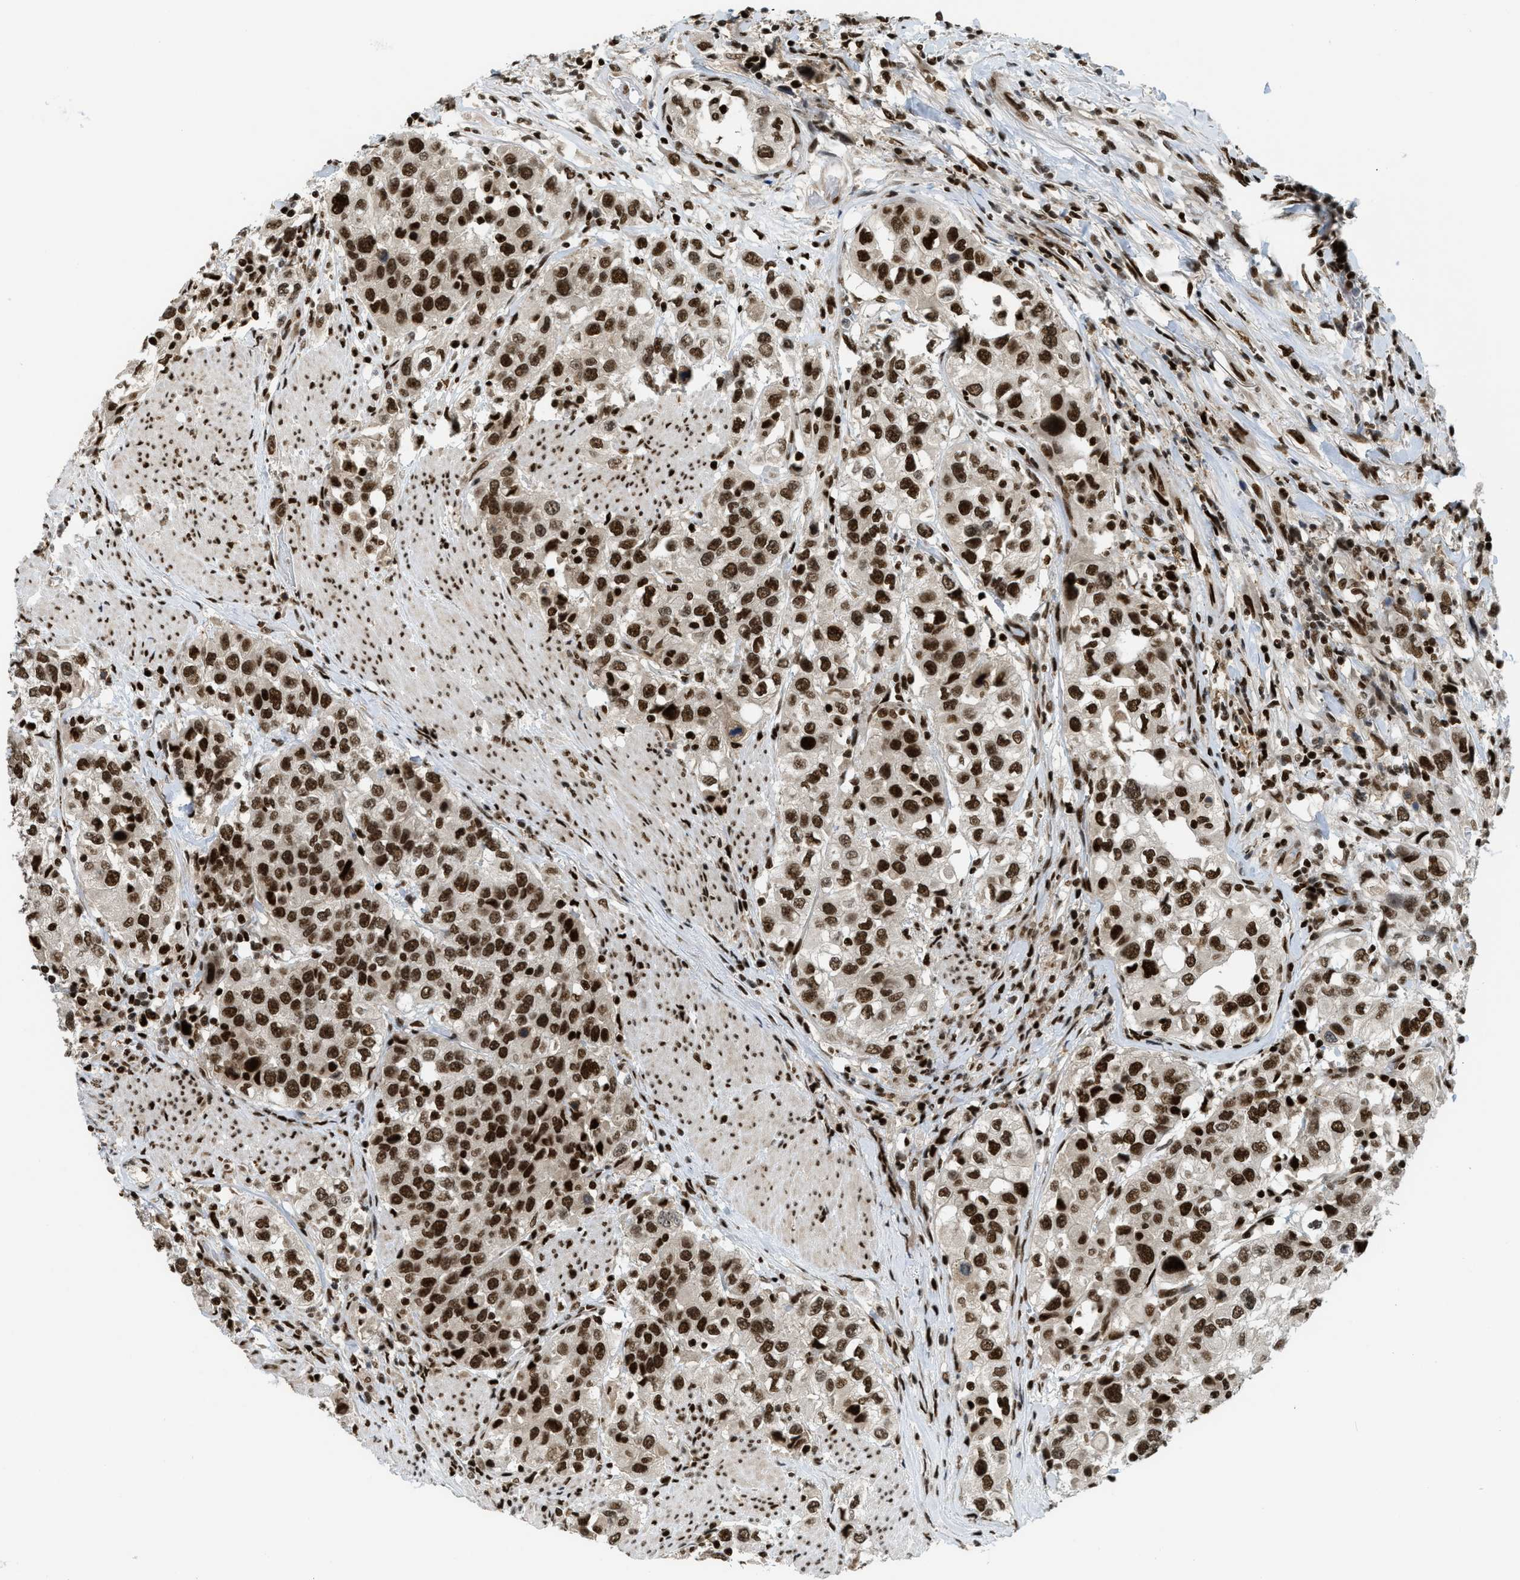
{"staining": {"intensity": "strong", "quantity": ">75%", "location": "nuclear"}, "tissue": "urothelial cancer", "cell_type": "Tumor cells", "image_type": "cancer", "snomed": [{"axis": "morphology", "description": "Urothelial carcinoma, High grade"}, {"axis": "topography", "description": "Urinary bladder"}], "caption": "Immunohistochemical staining of high-grade urothelial carcinoma displays high levels of strong nuclear protein positivity in approximately >75% of tumor cells.", "gene": "RFX5", "patient": {"sex": "female", "age": 80}}